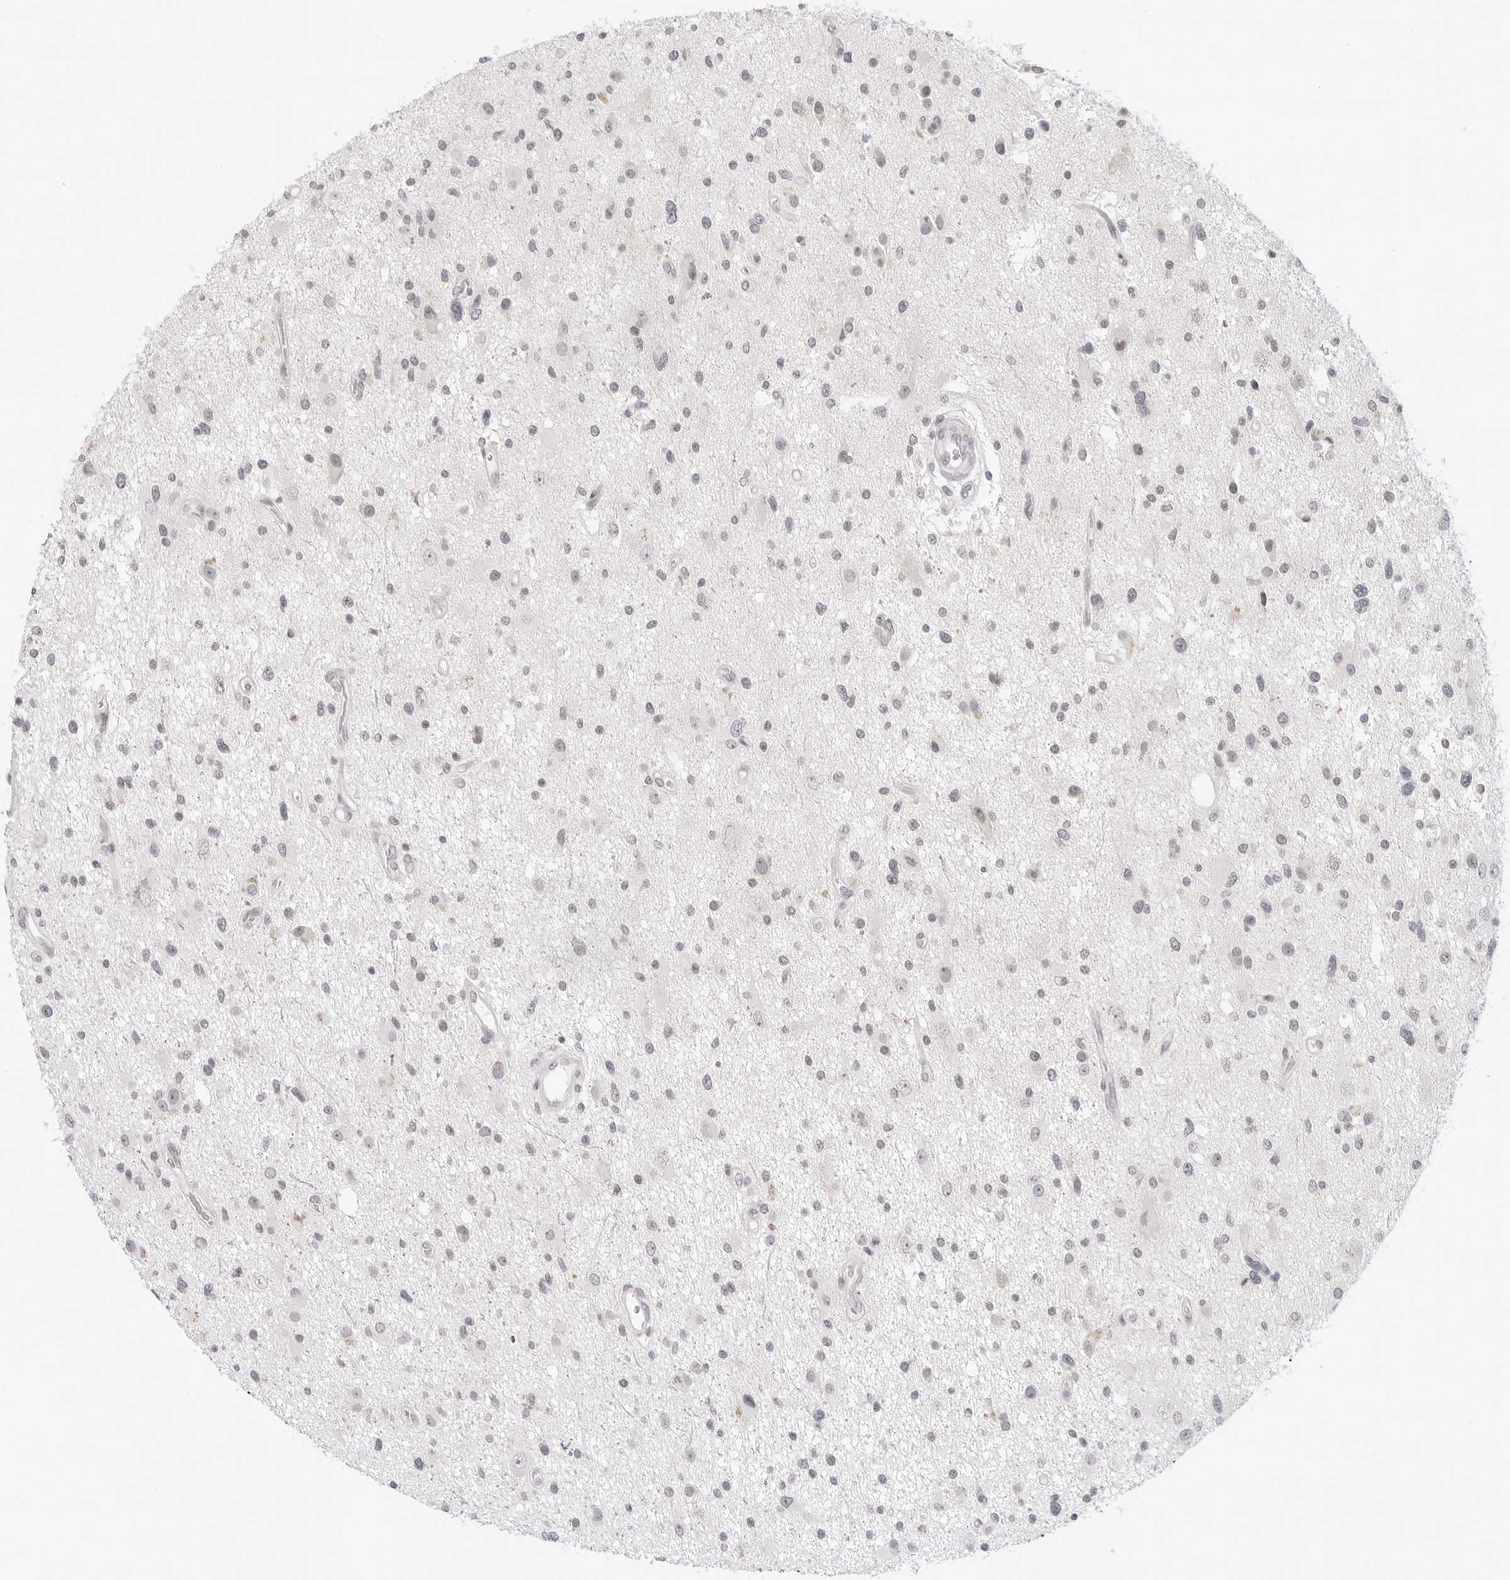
{"staining": {"intensity": "negative", "quantity": "none", "location": "none"}, "tissue": "glioma", "cell_type": "Tumor cells", "image_type": "cancer", "snomed": [{"axis": "morphology", "description": "Glioma, malignant, High grade"}, {"axis": "topography", "description": "Brain"}], "caption": "Immunohistochemical staining of glioma exhibits no significant staining in tumor cells.", "gene": "EDN2", "patient": {"sex": "male", "age": 33}}